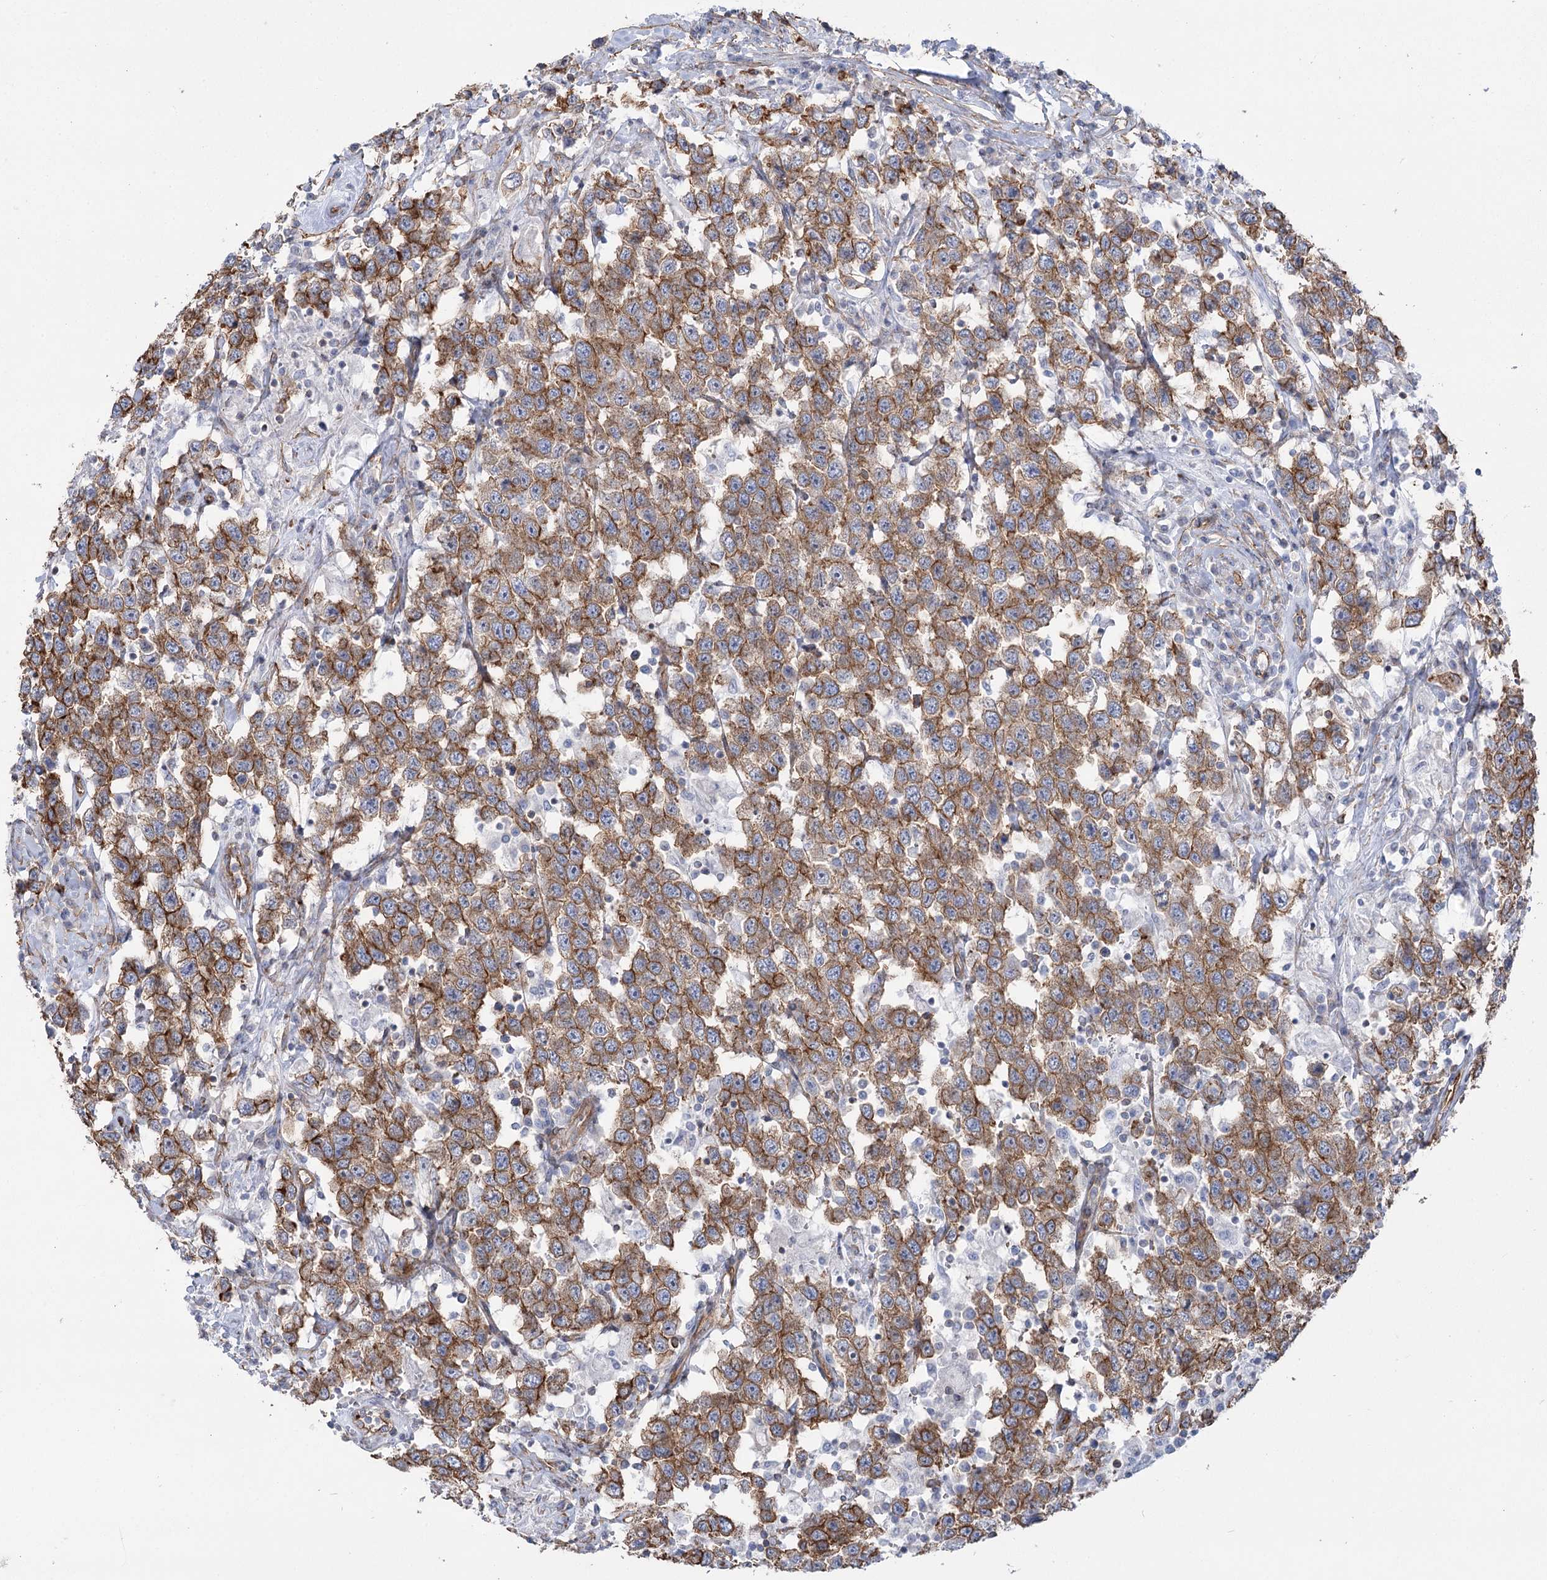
{"staining": {"intensity": "moderate", "quantity": ">75%", "location": "cytoplasmic/membranous"}, "tissue": "testis cancer", "cell_type": "Tumor cells", "image_type": "cancer", "snomed": [{"axis": "morphology", "description": "Seminoma, NOS"}, {"axis": "topography", "description": "Testis"}], "caption": "Immunohistochemistry (IHC) staining of testis cancer (seminoma), which exhibits medium levels of moderate cytoplasmic/membranous positivity in about >75% of tumor cells indicating moderate cytoplasmic/membranous protein expression. The staining was performed using DAB (3,3'-diaminobenzidine) (brown) for protein detection and nuclei were counterstained in hematoxylin (blue).", "gene": "PLEKHA5", "patient": {"sex": "male", "age": 41}}